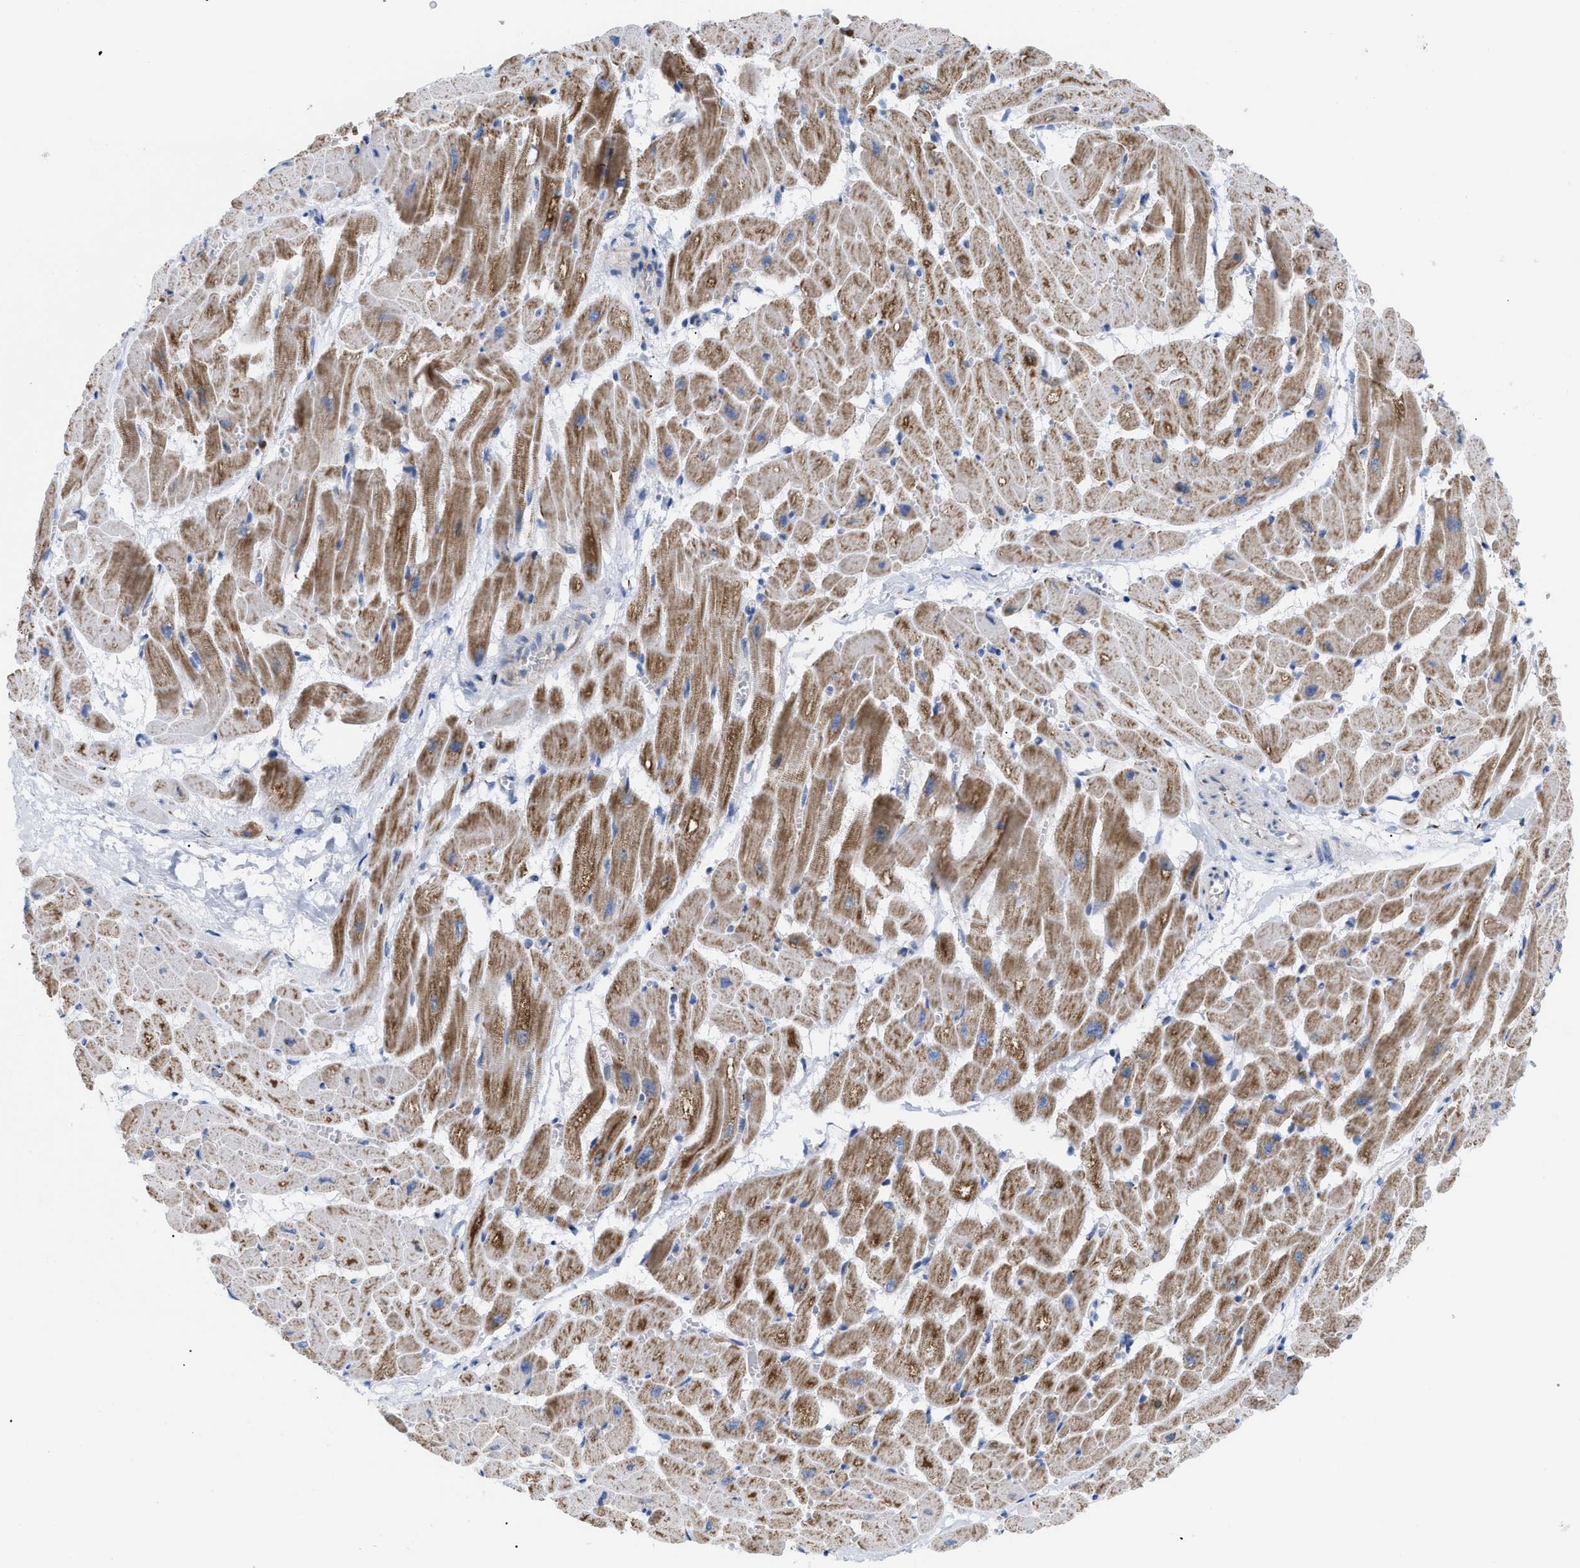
{"staining": {"intensity": "moderate", "quantity": ">75%", "location": "cytoplasmic/membranous"}, "tissue": "heart muscle", "cell_type": "Cardiomyocytes", "image_type": "normal", "snomed": [{"axis": "morphology", "description": "Normal tissue, NOS"}, {"axis": "topography", "description": "Heart"}], "caption": "Unremarkable heart muscle demonstrates moderate cytoplasmic/membranous expression in about >75% of cardiomyocytes (Brightfield microscopy of DAB IHC at high magnification)..", "gene": "TMEM17", "patient": {"sex": "male", "age": 45}}